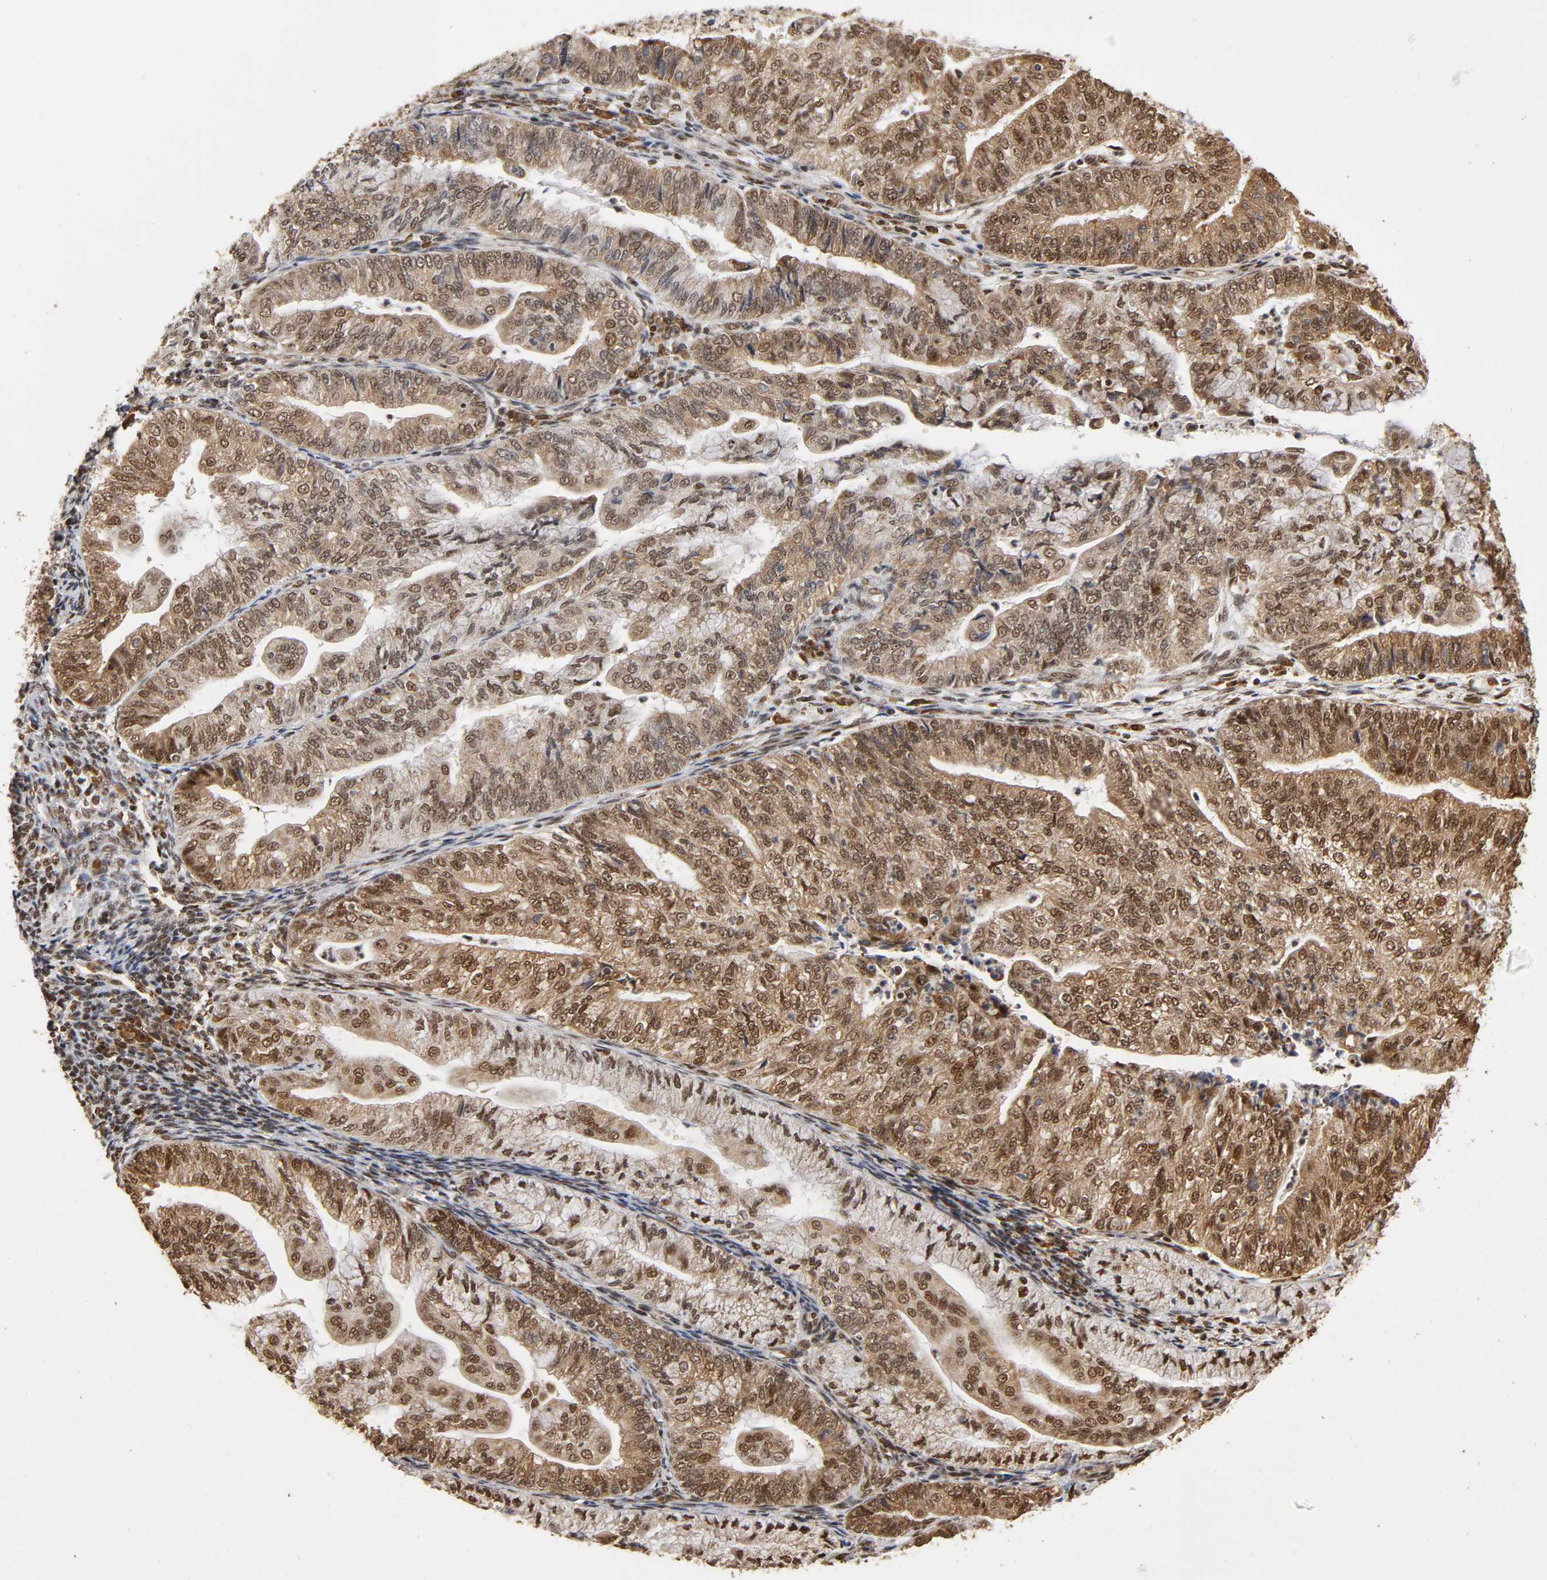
{"staining": {"intensity": "strong", "quantity": ">75%", "location": "cytoplasmic/membranous,nuclear"}, "tissue": "endometrial cancer", "cell_type": "Tumor cells", "image_type": "cancer", "snomed": [{"axis": "morphology", "description": "Adenocarcinoma, NOS"}, {"axis": "topography", "description": "Endometrium"}], "caption": "Immunohistochemical staining of human endometrial adenocarcinoma displays high levels of strong cytoplasmic/membranous and nuclear positivity in approximately >75% of tumor cells. (IHC, brightfield microscopy, high magnification).", "gene": "RNF122", "patient": {"sex": "female", "age": 59}}